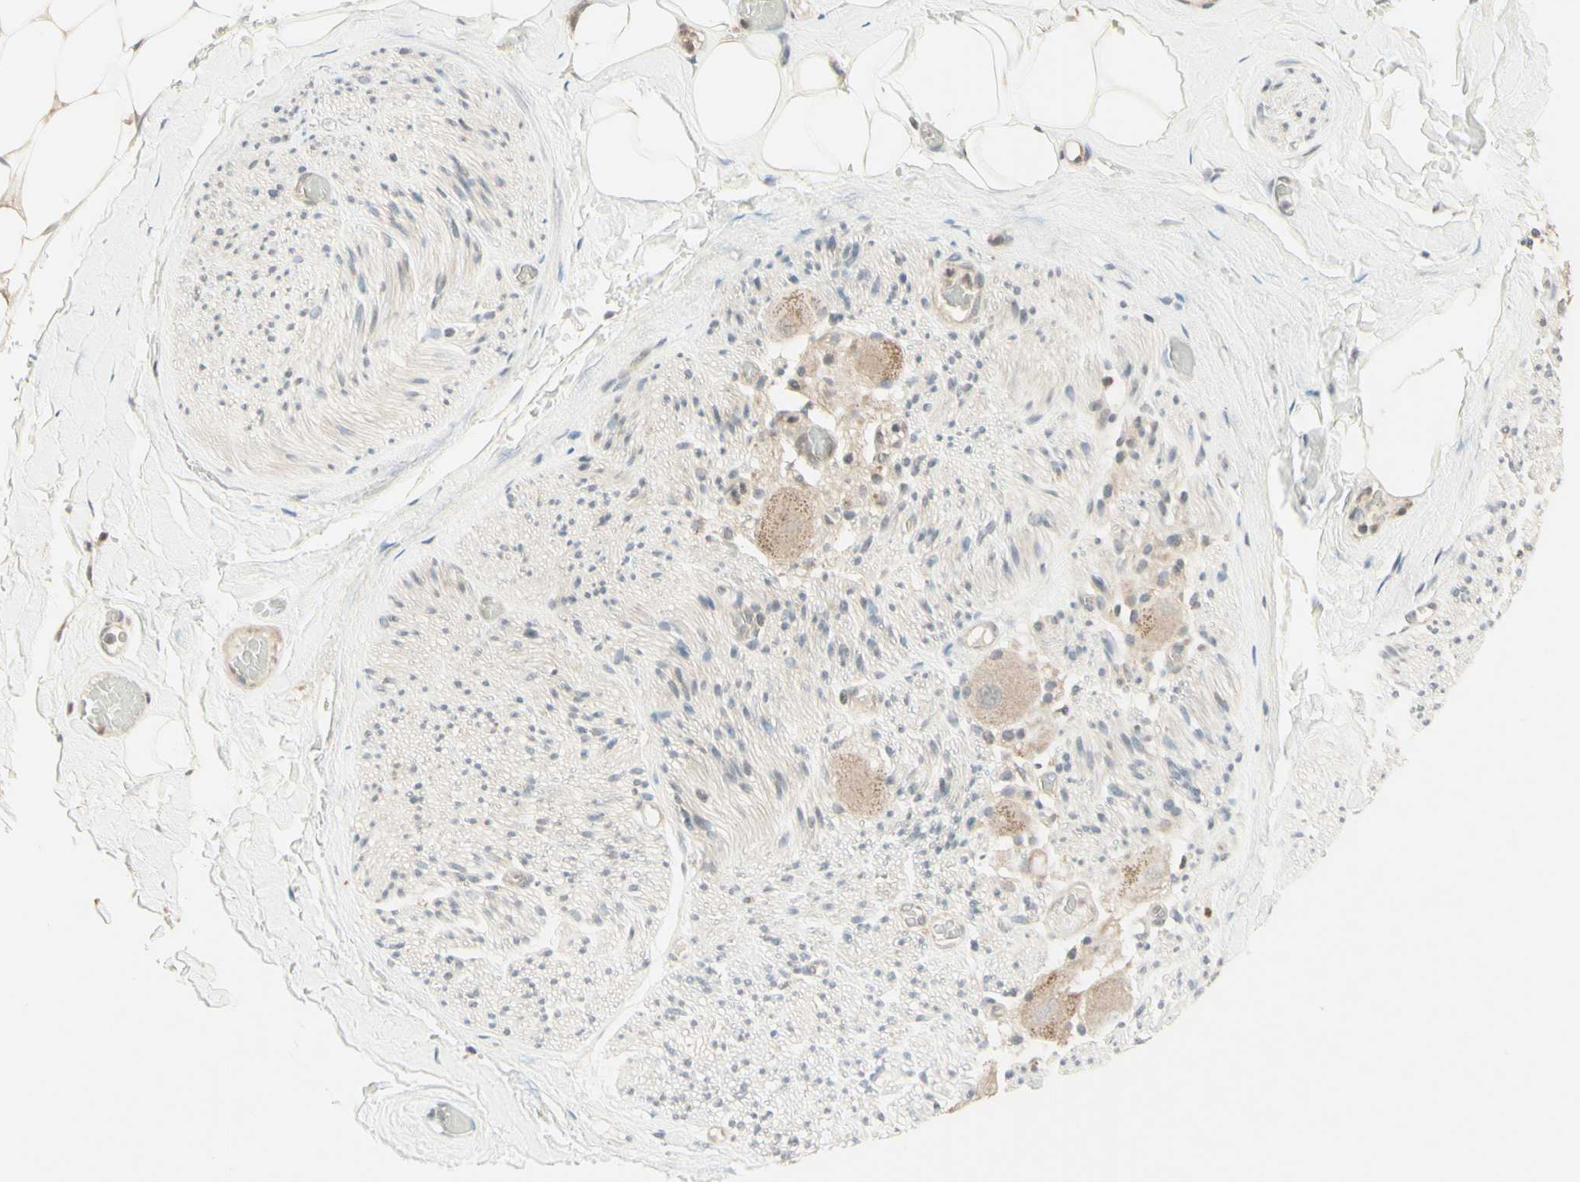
{"staining": {"intensity": "weak", "quantity": "25%-75%", "location": "cytoplasmic/membranous"}, "tissue": "adipose tissue", "cell_type": "Adipocytes", "image_type": "normal", "snomed": [{"axis": "morphology", "description": "Normal tissue, NOS"}, {"axis": "topography", "description": "Peripheral nerve tissue"}], "caption": "IHC of normal adipose tissue exhibits low levels of weak cytoplasmic/membranous positivity in approximately 25%-75% of adipocytes.", "gene": "ZW10", "patient": {"sex": "male", "age": 70}}